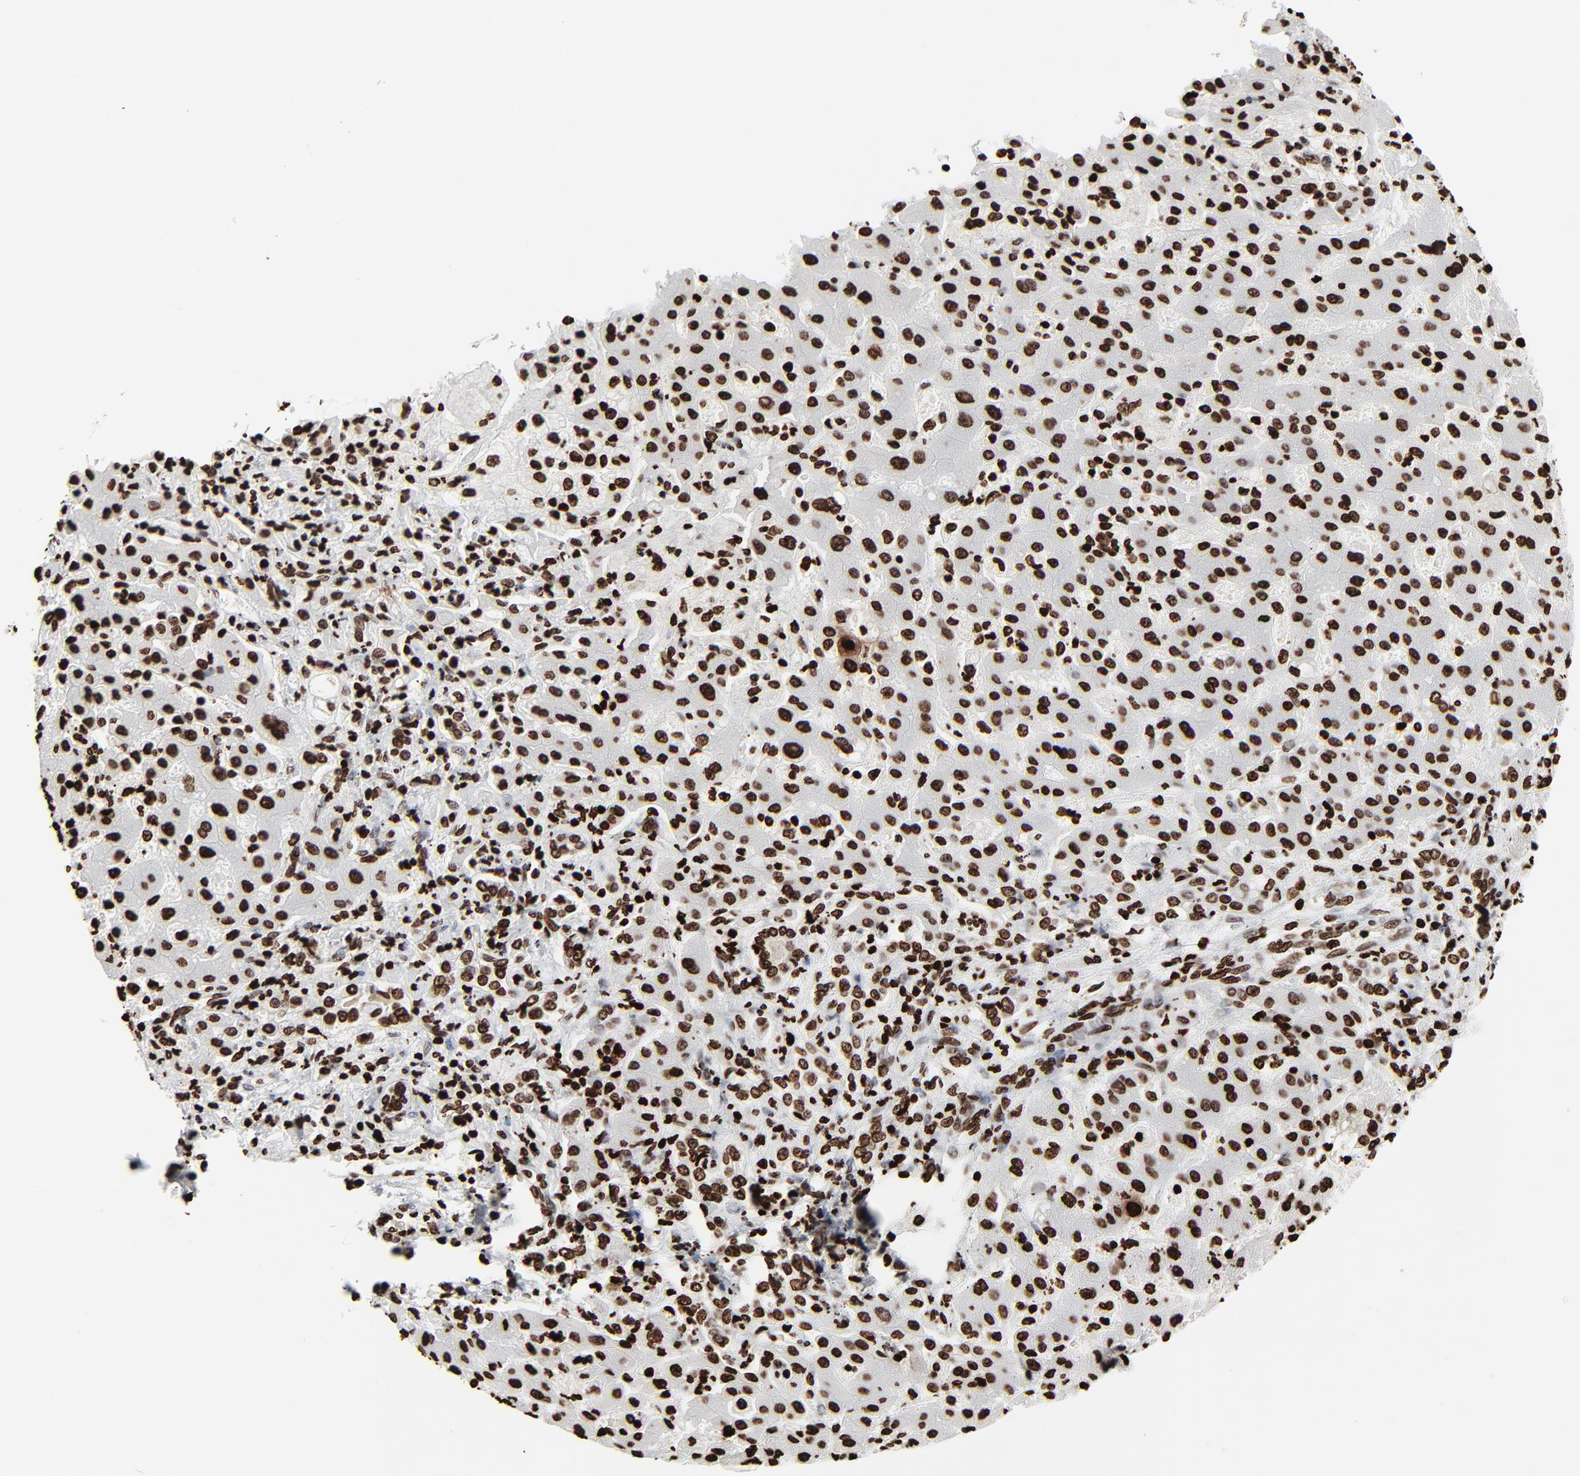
{"staining": {"intensity": "strong", "quantity": ">75%", "location": "nuclear"}, "tissue": "liver cancer", "cell_type": "Tumor cells", "image_type": "cancer", "snomed": [{"axis": "morphology", "description": "Cholangiocarcinoma"}, {"axis": "topography", "description": "Liver"}], "caption": "About >75% of tumor cells in liver cancer exhibit strong nuclear protein positivity as visualized by brown immunohistochemical staining.", "gene": "H3-4", "patient": {"sex": "male", "age": 50}}